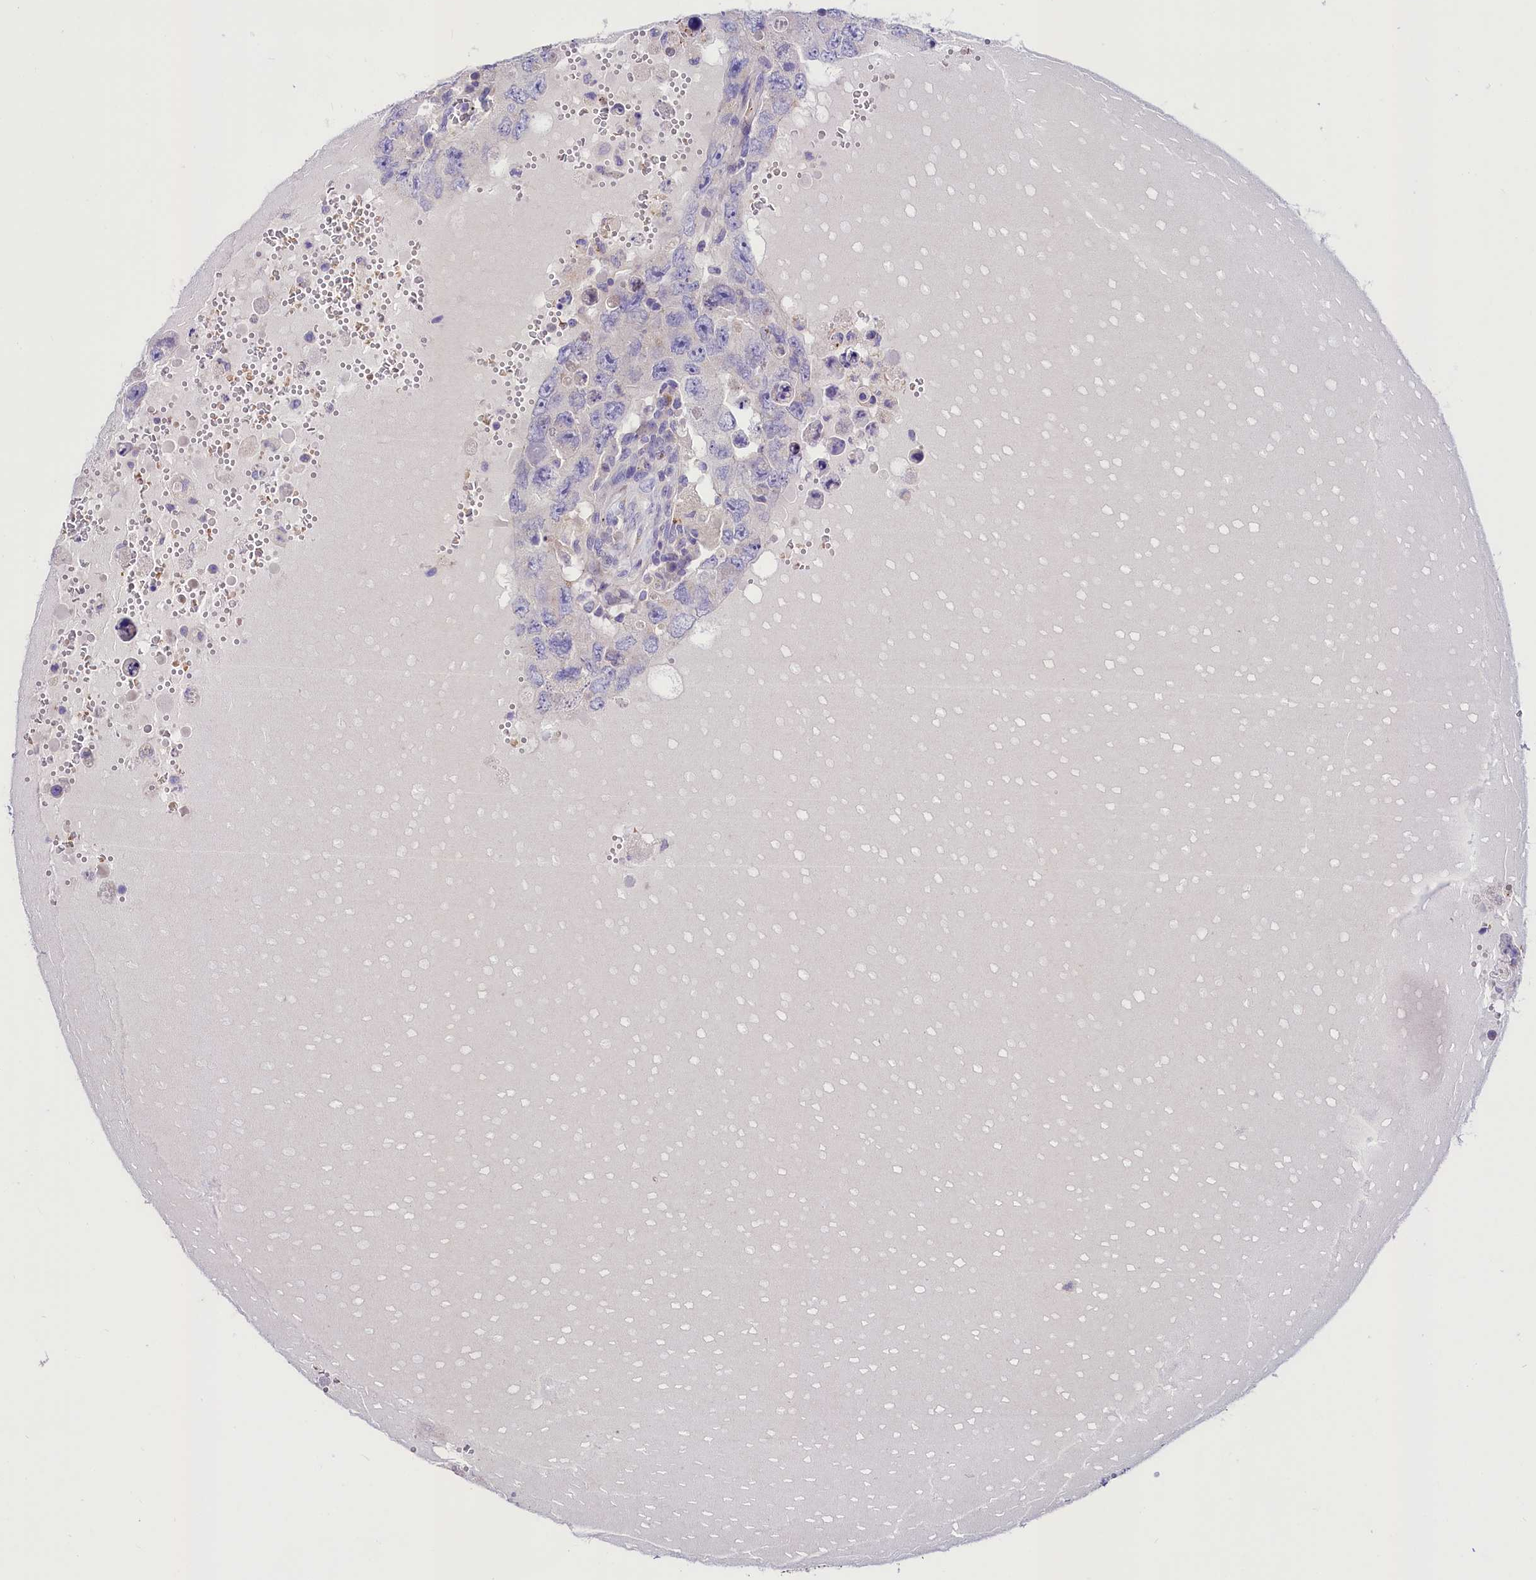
{"staining": {"intensity": "negative", "quantity": "none", "location": "none"}, "tissue": "testis cancer", "cell_type": "Tumor cells", "image_type": "cancer", "snomed": [{"axis": "morphology", "description": "Carcinoma, Embryonal, NOS"}, {"axis": "topography", "description": "Testis"}], "caption": "There is no significant expression in tumor cells of testis cancer. The staining is performed using DAB (3,3'-diaminobenzidine) brown chromogen with nuclei counter-stained in using hematoxylin.", "gene": "ABHD5", "patient": {"sex": "male", "age": 26}}